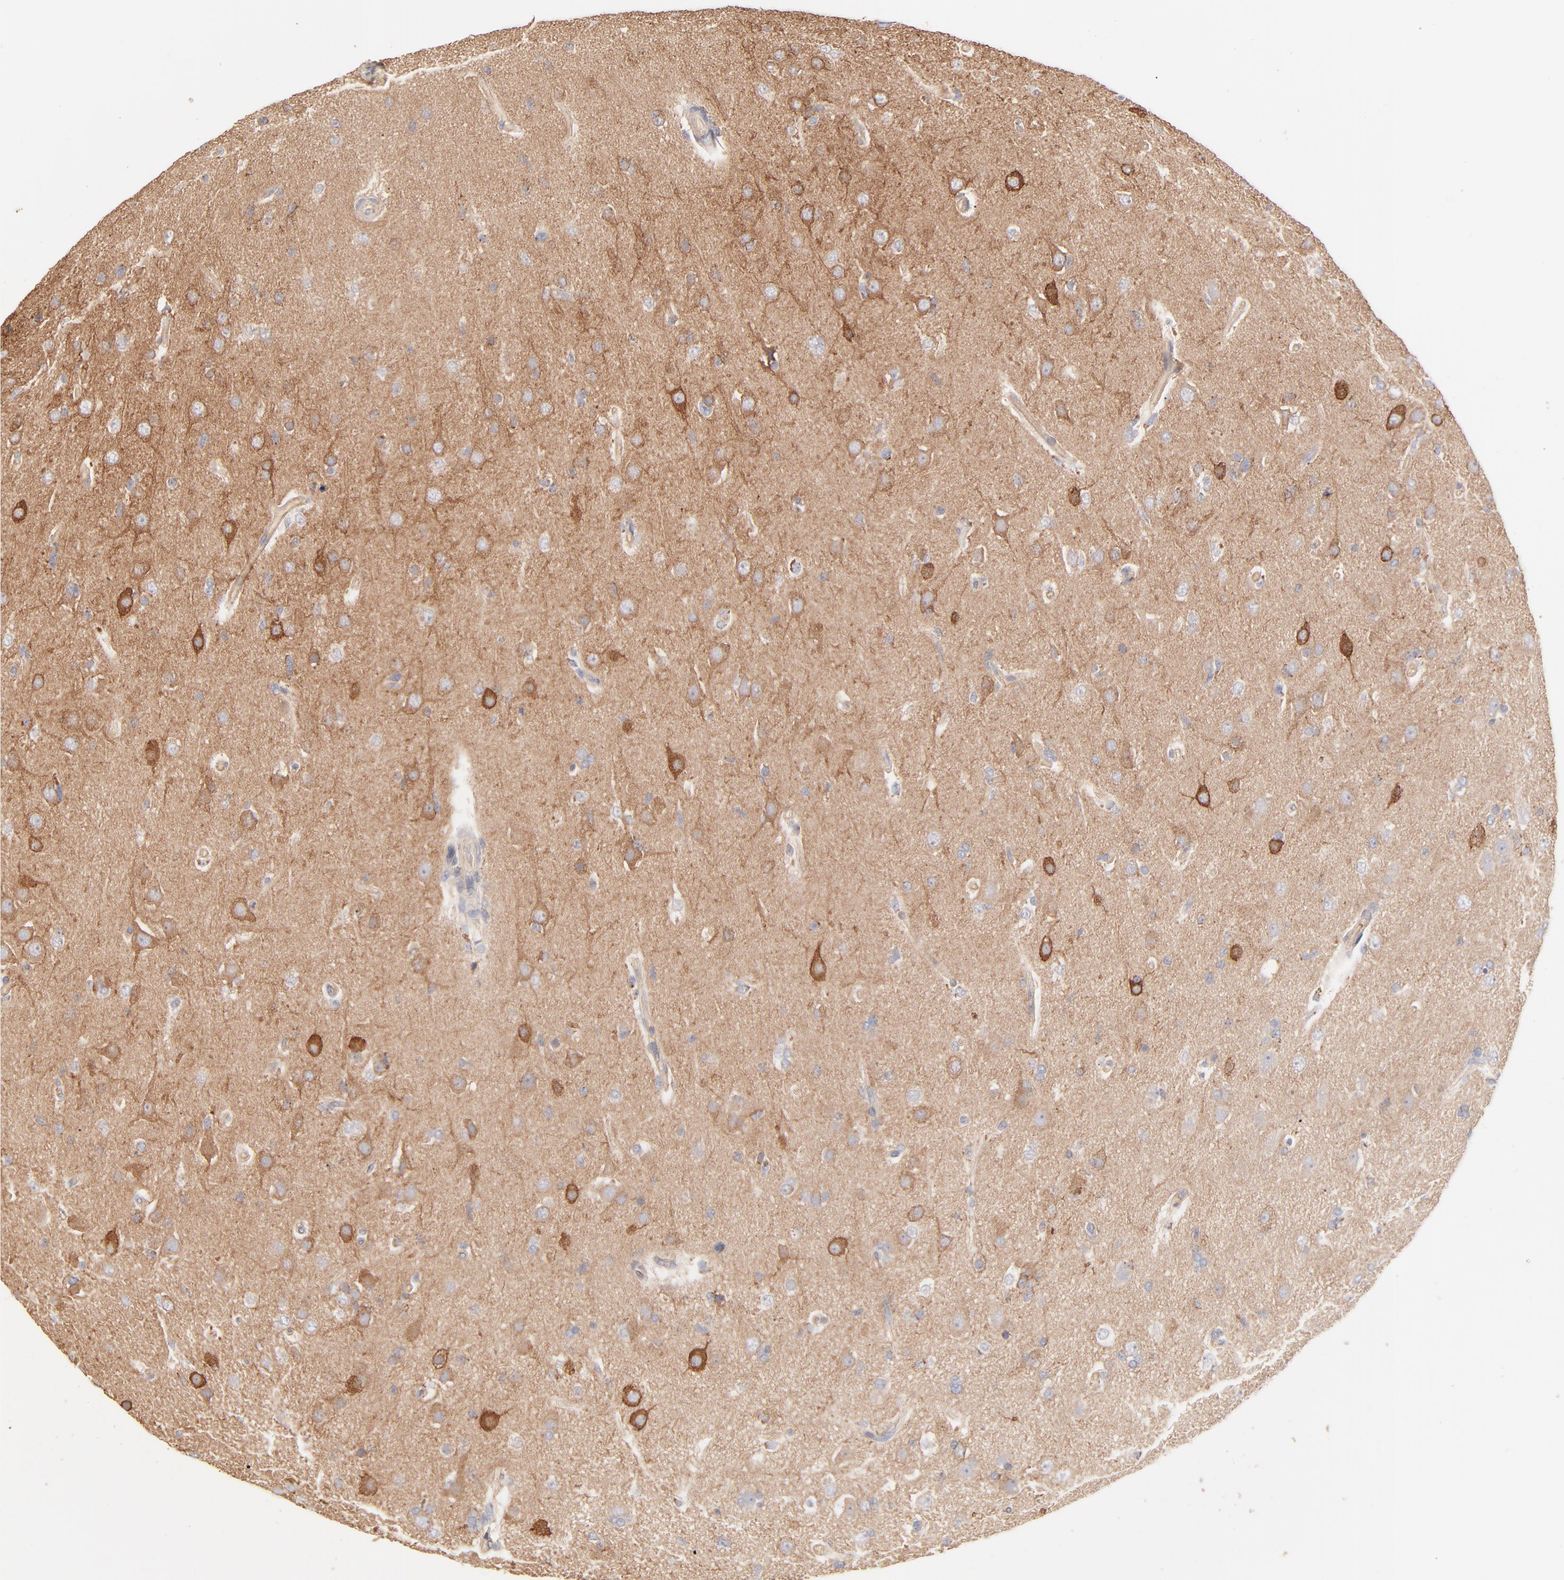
{"staining": {"intensity": "negative", "quantity": "none", "location": "none"}, "tissue": "glioma", "cell_type": "Tumor cells", "image_type": "cancer", "snomed": [{"axis": "morphology", "description": "Glioma, malignant, High grade"}, {"axis": "topography", "description": "Brain"}], "caption": "DAB (3,3'-diaminobenzidine) immunohistochemical staining of high-grade glioma (malignant) reveals no significant positivity in tumor cells.", "gene": "SPTB", "patient": {"sex": "male", "age": 33}}